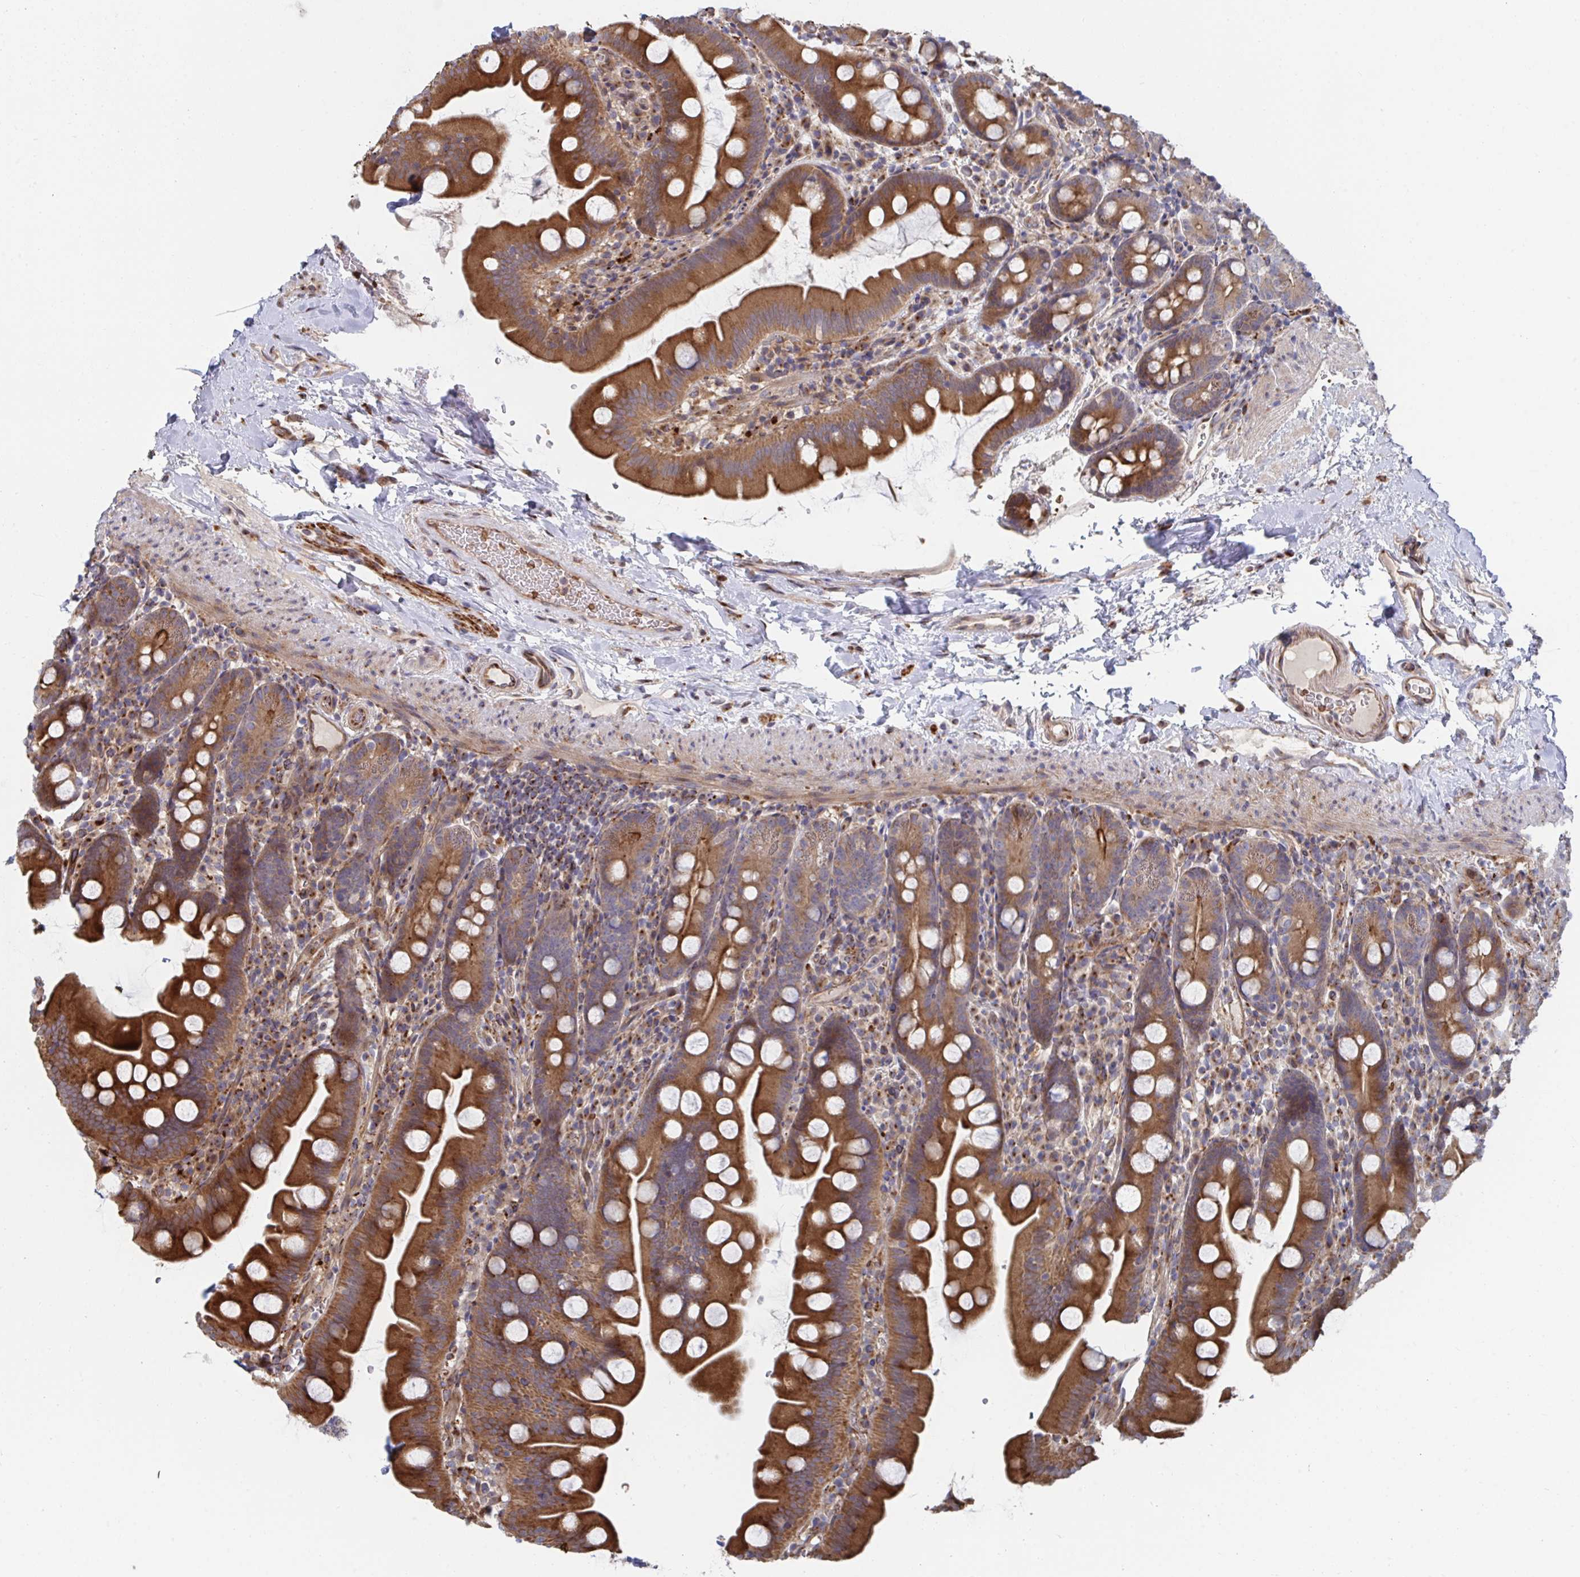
{"staining": {"intensity": "strong", "quantity": ">75%", "location": "cytoplasmic/membranous"}, "tissue": "small intestine", "cell_type": "Glandular cells", "image_type": "normal", "snomed": [{"axis": "morphology", "description": "Normal tissue, NOS"}, {"axis": "topography", "description": "Small intestine"}], "caption": "Approximately >75% of glandular cells in benign human small intestine show strong cytoplasmic/membranous protein staining as visualized by brown immunohistochemical staining.", "gene": "FJX1", "patient": {"sex": "female", "age": 68}}